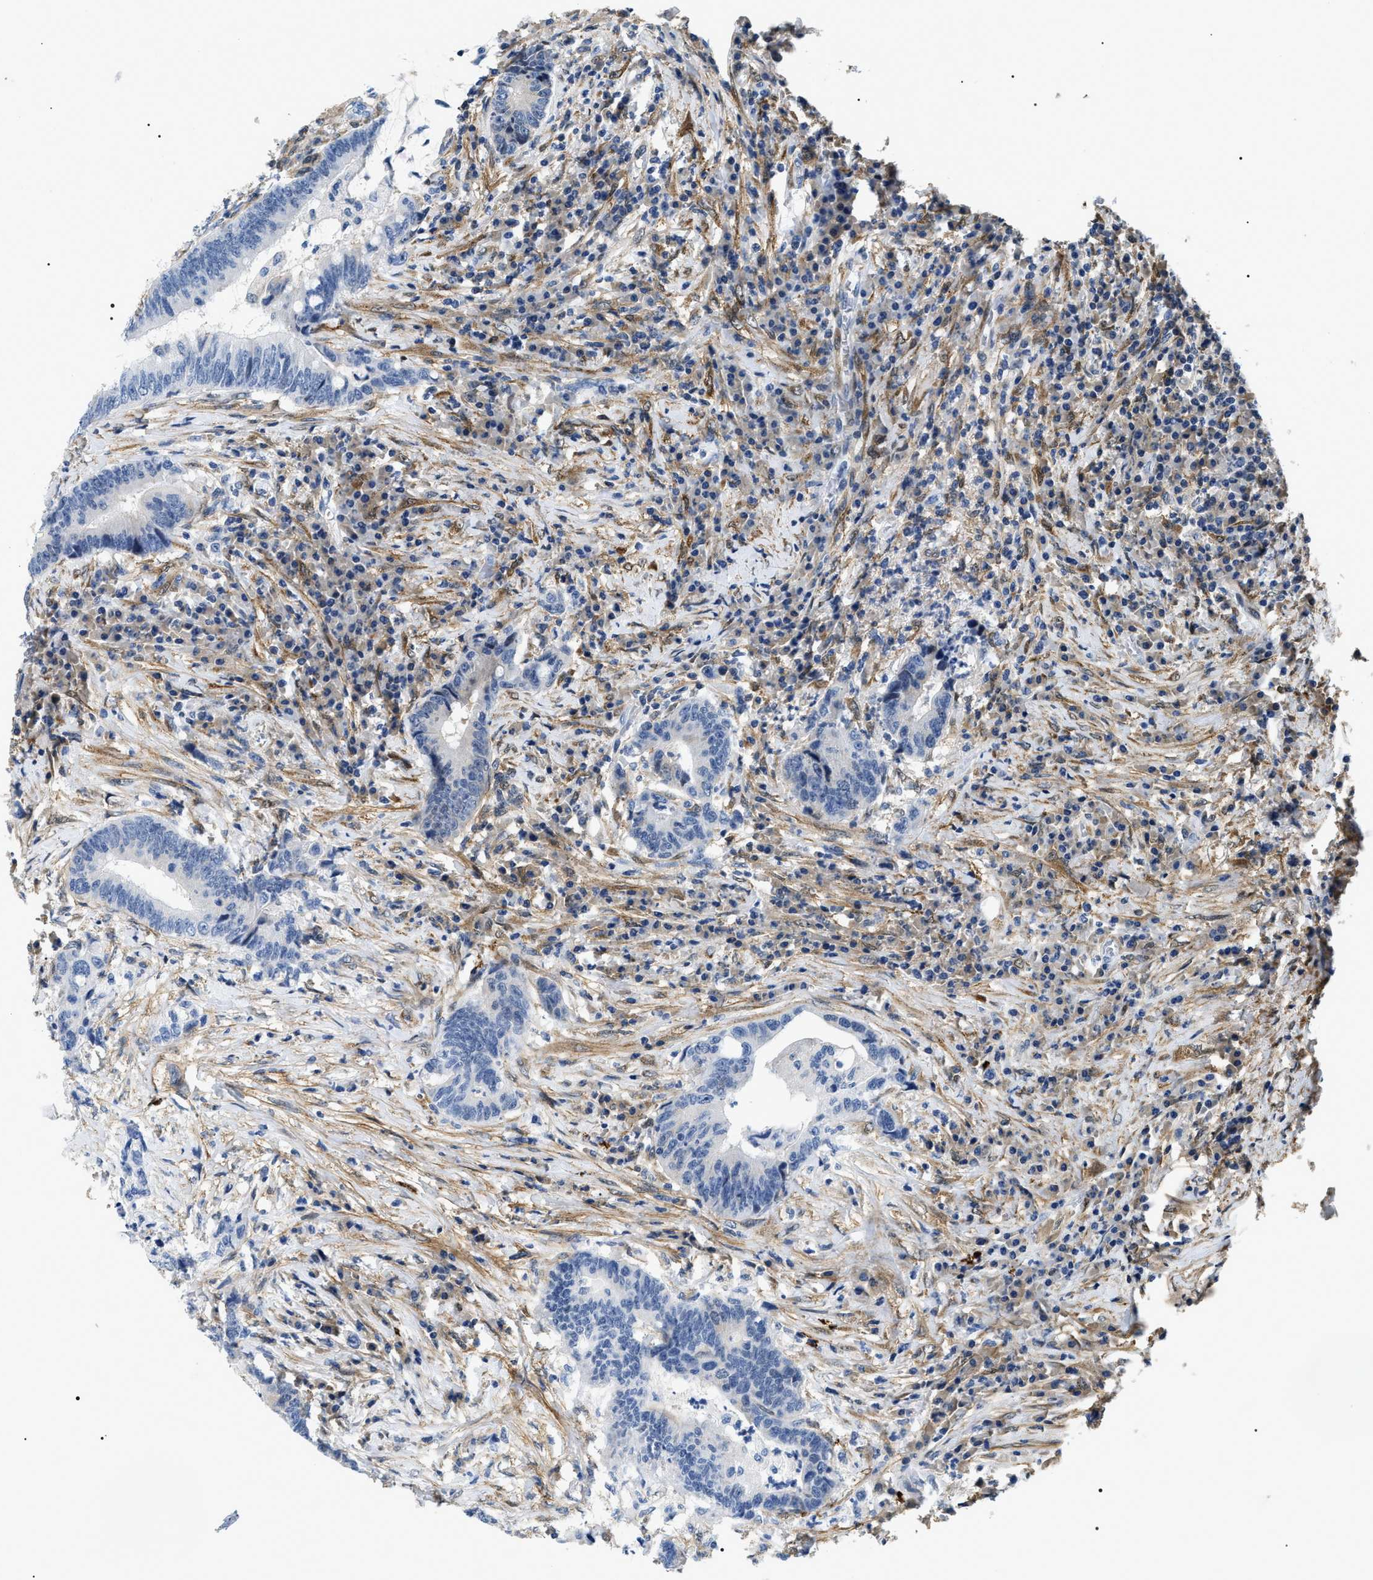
{"staining": {"intensity": "negative", "quantity": "none", "location": "none"}, "tissue": "colorectal cancer", "cell_type": "Tumor cells", "image_type": "cancer", "snomed": [{"axis": "morphology", "description": "Adenocarcinoma, NOS"}, {"axis": "topography", "description": "Rectum"}, {"axis": "topography", "description": "Anal"}], "caption": "There is no significant expression in tumor cells of colorectal cancer (adenocarcinoma).", "gene": "BAG2", "patient": {"sex": "female", "age": 89}}